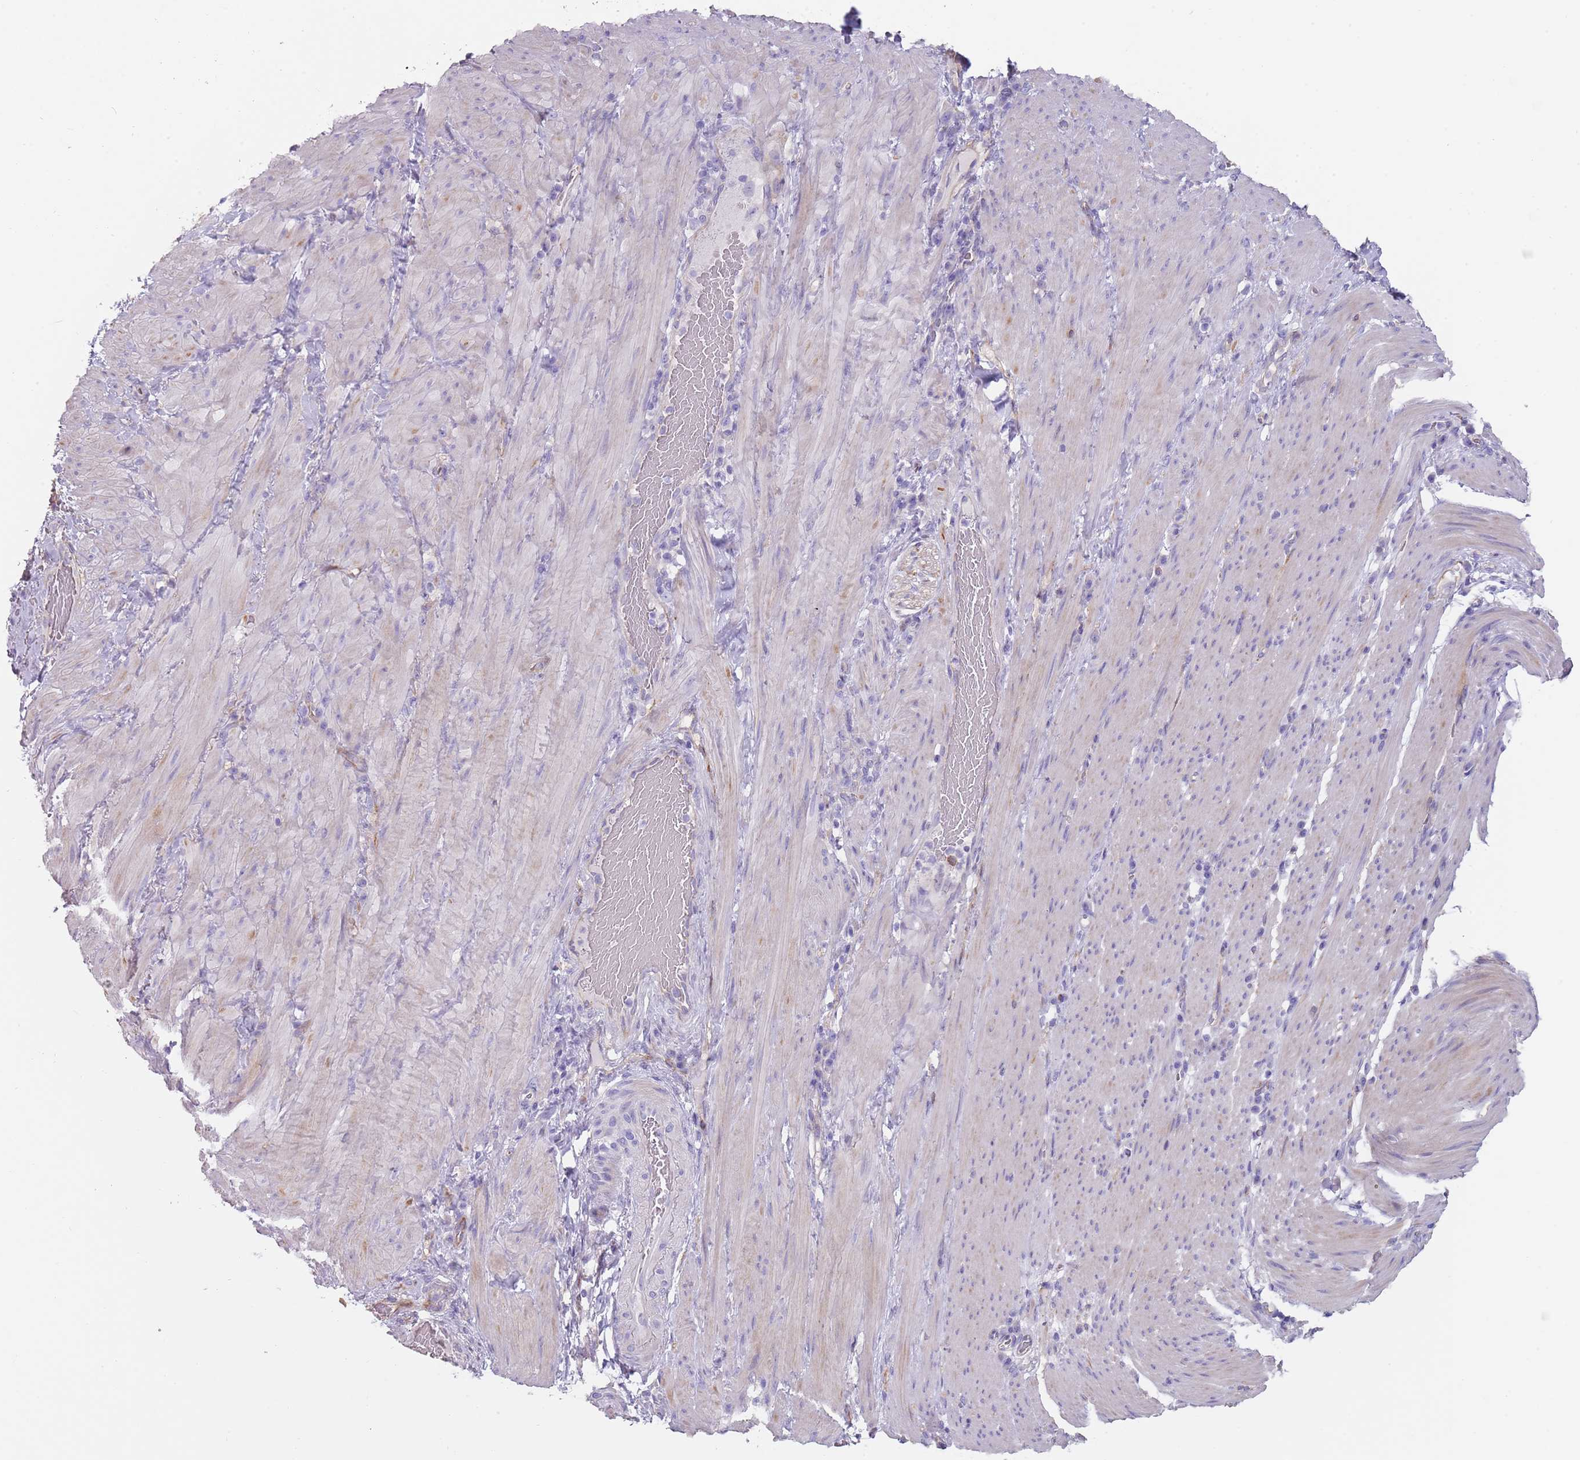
{"staining": {"intensity": "negative", "quantity": "none", "location": "none"}, "tissue": "stomach cancer", "cell_type": "Tumor cells", "image_type": "cancer", "snomed": [{"axis": "morphology", "description": "Normal tissue, NOS"}, {"axis": "morphology", "description": "Adenocarcinoma, NOS"}, {"axis": "topography", "description": "Stomach"}], "caption": "DAB immunohistochemical staining of stomach adenocarcinoma displays no significant staining in tumor cells.", "gene": "NBPF3", "patient": {"sex": "female", "age": 64}}